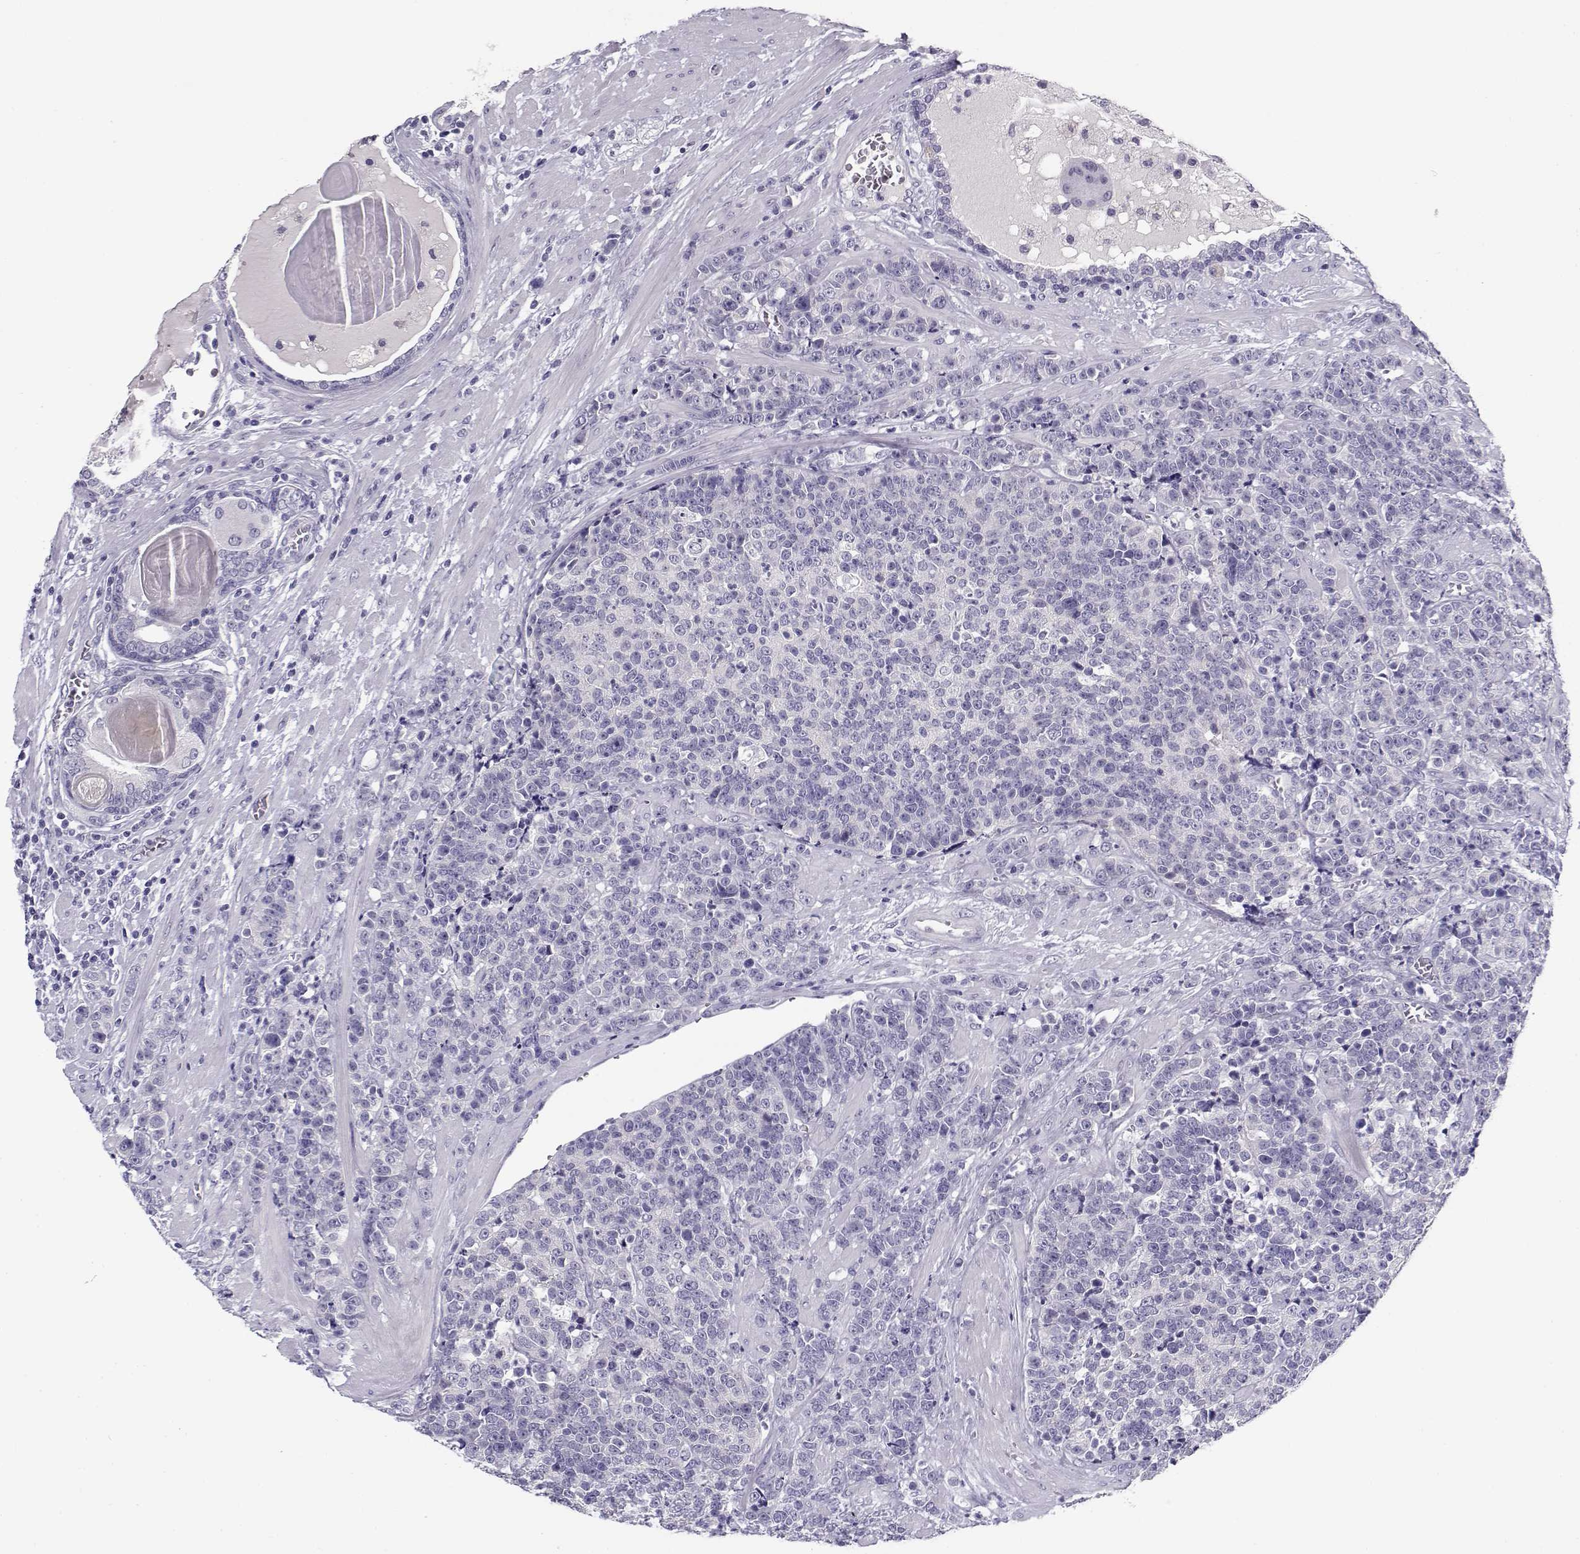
{"staining": {"intensity": "negative", "quantity": "none", "location": "none"}, "tissue": "prostate cancer", "cell_type": "Tumor cells", "image_type": "cancer", "snomed": [{"axis": "morphology", "description": "Adenocarcinoma, NOS"}, {"axis": "topography", "description": "Prostate"}], "caption": "Tumor cells show no significant protein positivity in prostate adenocarcinoma.", "gene": "CFAP77", "patient": {"sex": "male", "age": 67}}